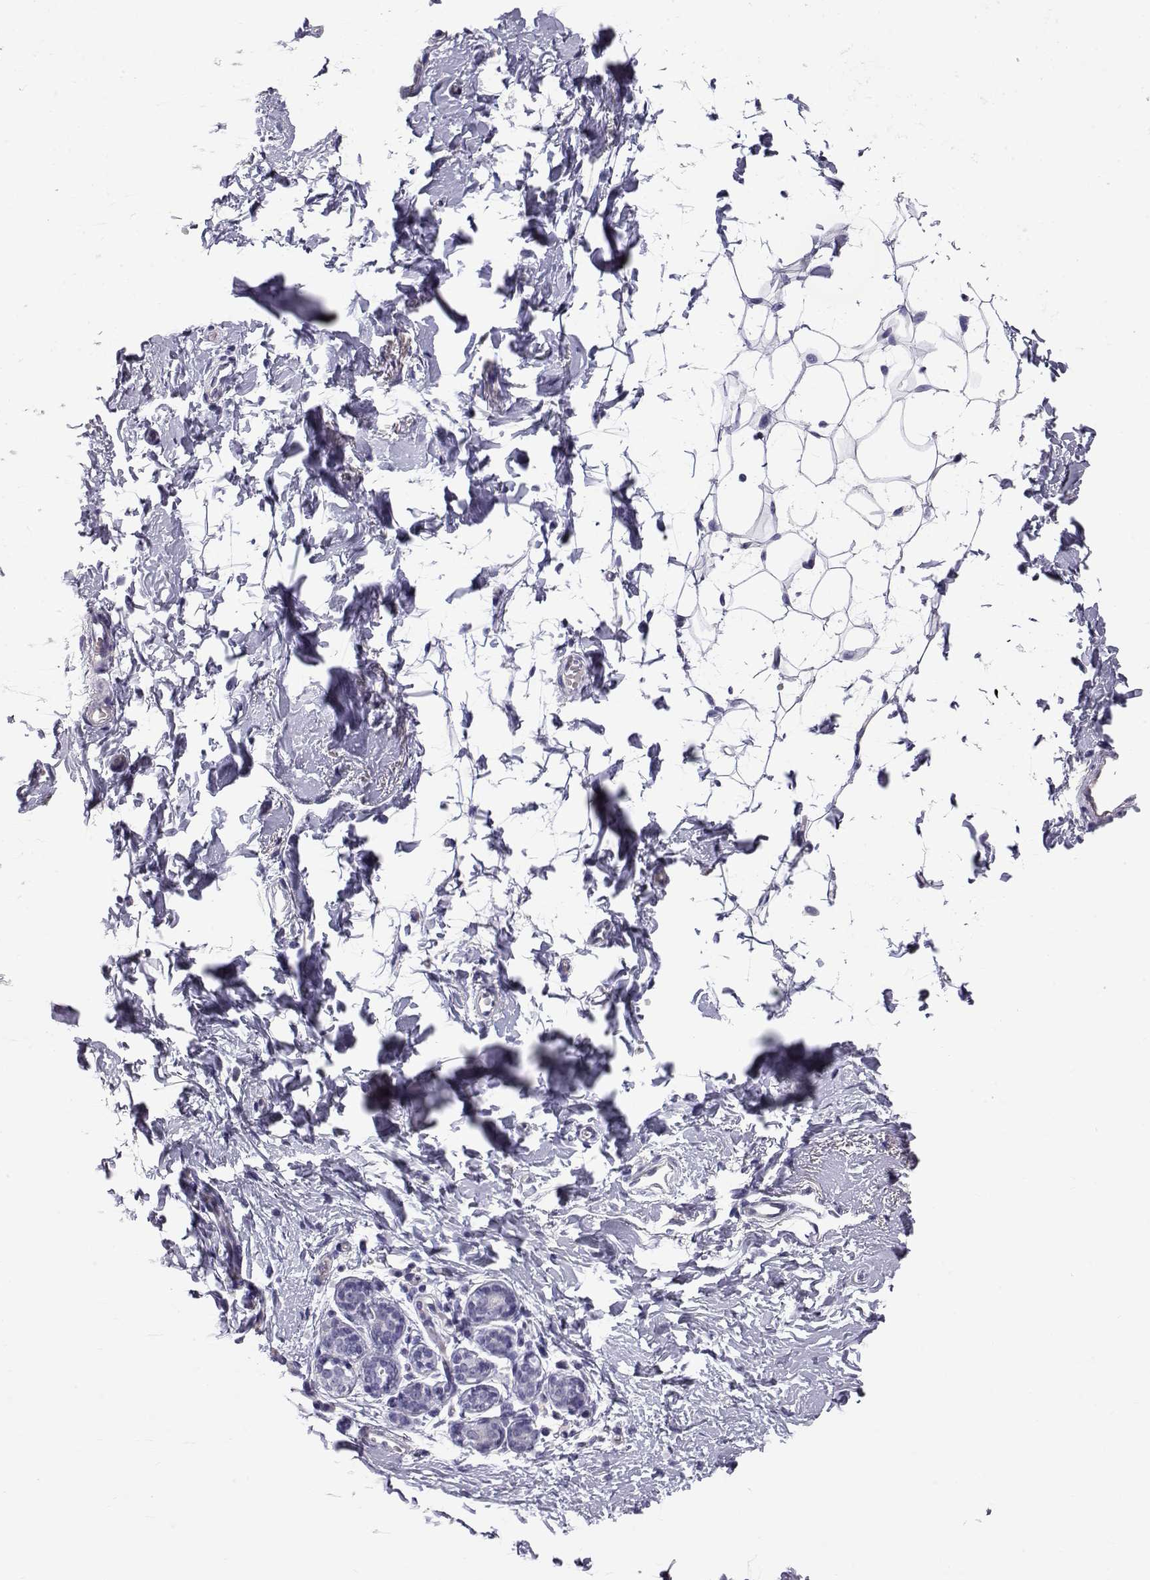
{"staining": {"intensity": "negative", "quantity": "none", "location": "none"}, "tissue": "breast", "cell_type": "Adipocytes", "image_type": "normal", "snomed": [{"axis": "morphology", "description": "Normal tissue, NOS"}, {"axis": "topography", "description": "Breast"}], "caption": "Protein analysis of unremarkable breast shows no significant positivity in adipocytes.", "gene": "RNASE12", "patient": {"sex": "female", "age": 37}}